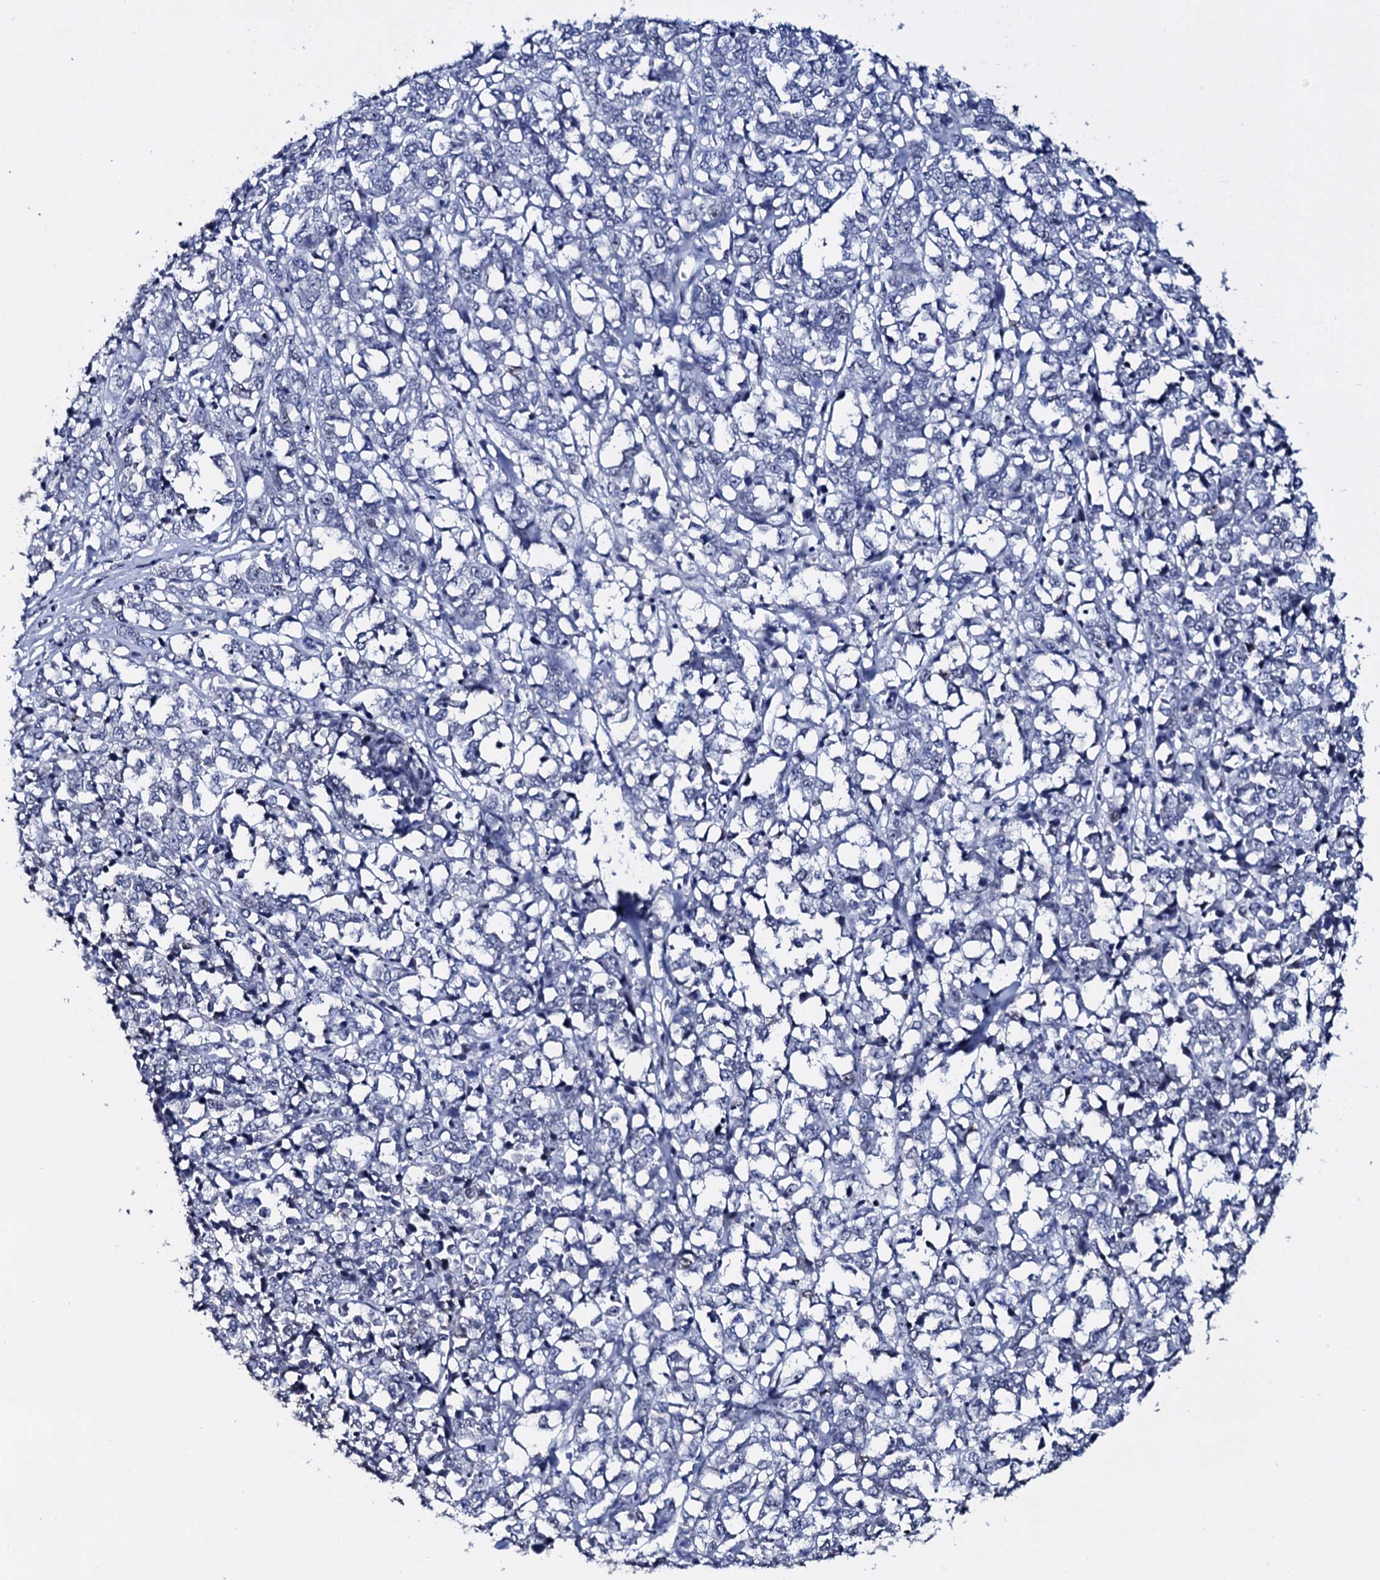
{"staining": {"intensity": "negative", "quantity": "none", "location": "none"}, "tissue": "melanoma", "cell_type": "Tumor cells", "image_type": "cancer", "snomed": [{"axis": "morphology", "description": "Malignant melanoma, NOS"}, {"axis": "topography", "description": "Skin"}], "caption": "Melanoma was stained to show a protein in brown. There is no significant staining in tumor cells.", "gene": "NPM2", "patient": {"sex": "female", "age": 72}}